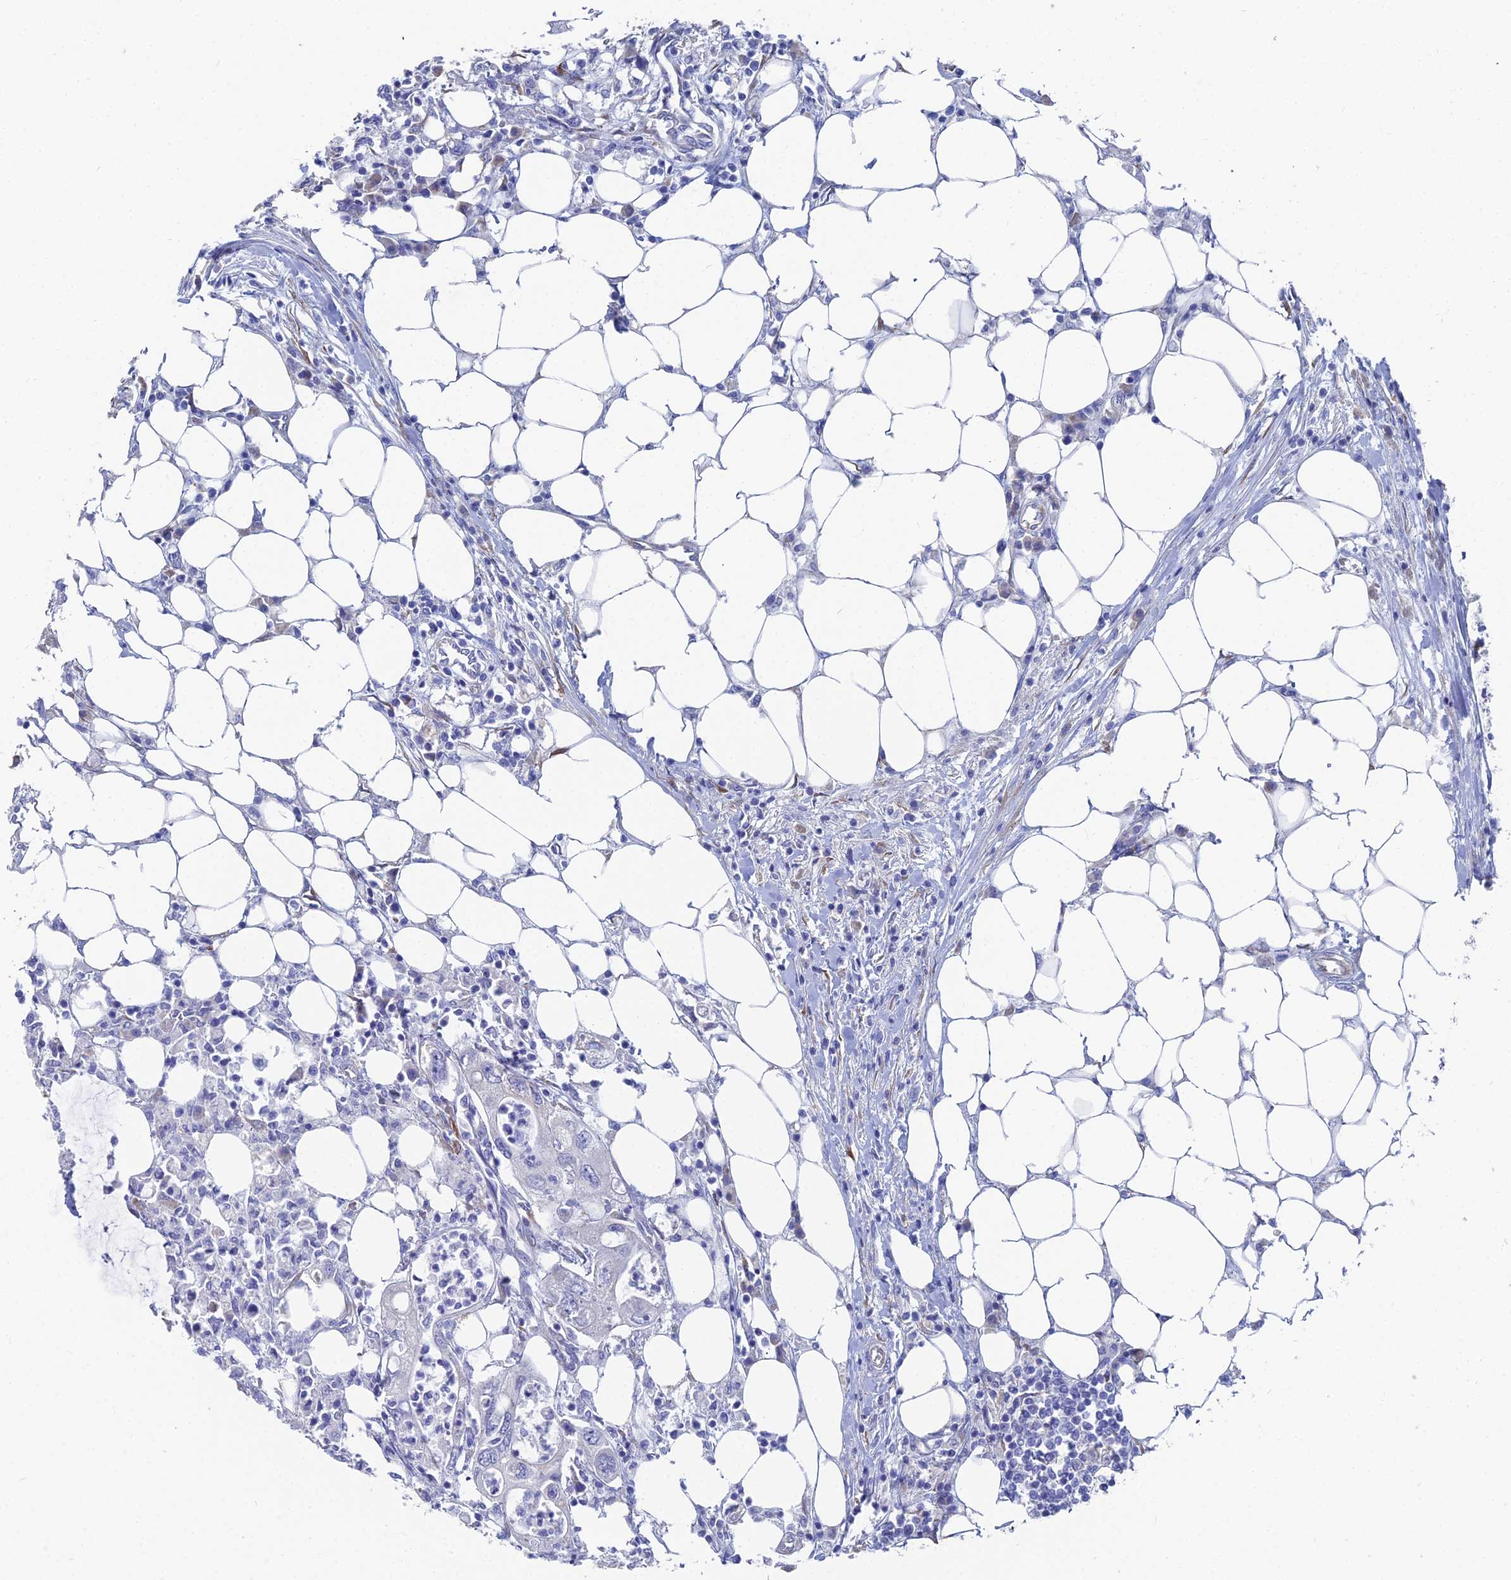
{"staining": {"intensity": "negative", "quantity": "none", "location": "none"}, "tissue": "colorectal cancer", "cell_type": "Tumor cells", "image_type": "cancer", "snomed": [{"axis": "morphology", "description": "Adenocarcinoma, NOS"}, {"axis": "topography", "description": "Colon"}], "caption": "High magnification brightfield microscopy of colorectal adenocarcinoma stained with DAB (brown) and counterstained with hematoxylin (blue): tumor cells show no significant staining. The staining is performed using DAB (3,3'-diaminobenzidine) brown chromogen with nuclei counter-stained in using hematoxylin.", "gene": "TNNT3", "patient": {"sex": "male", "age": 71}}